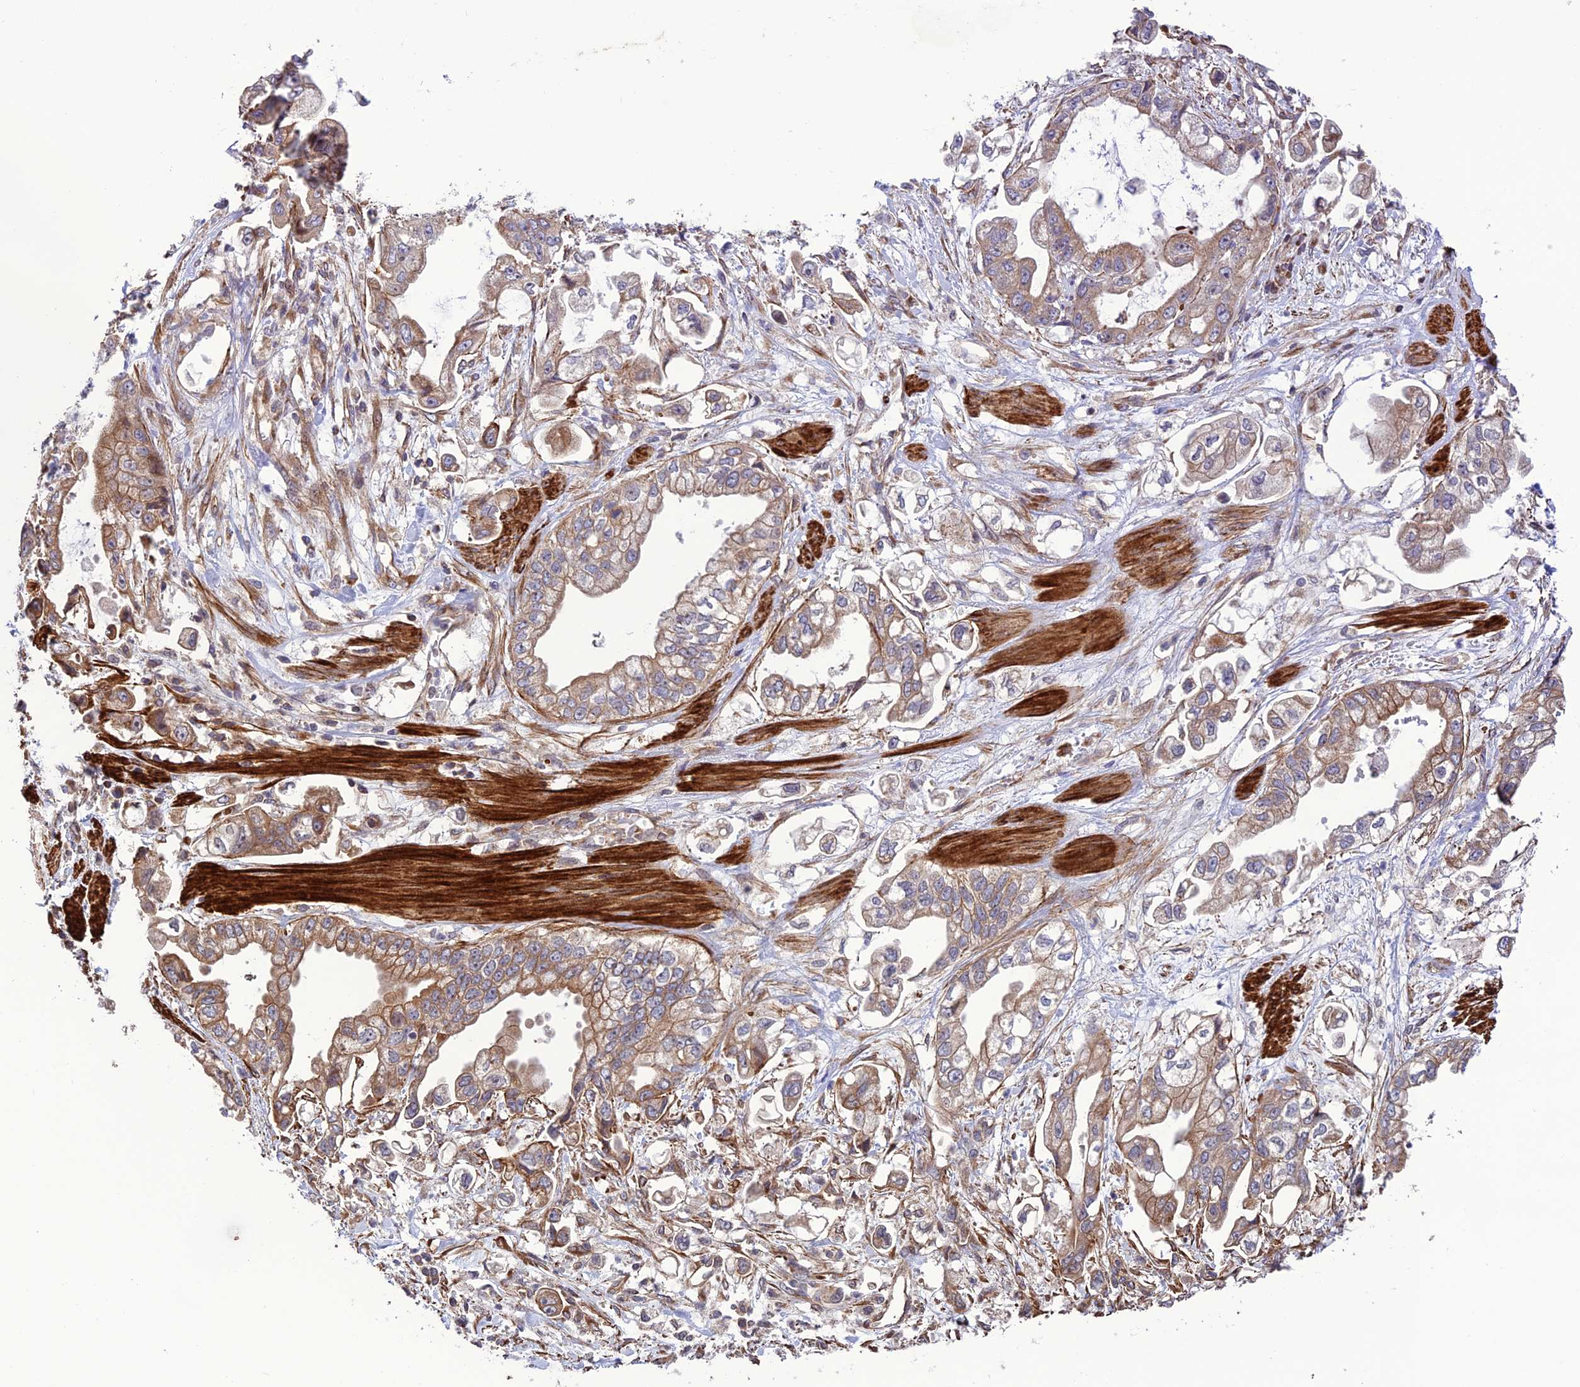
{"staining": {"intensity": "weak", "quantity": ">75%", "location": "cytoplasmic/membranous"}, "tissue": "stomach cancer", "cell_type": "Tumor cells", "image_type": "cancer", "snomed": [{"axis": "morphology", "description": "Adenocarcinoma, NOS"}, {"axis": "topography", "description": "Stomach"}], "caption": "Stomach adenocarcinoma stained with immunohistochemistry reveals weak cytoplasmic/membranous positivity in approximately >75% of tumor cells.", "gene": "TNIP3", "patient": {"sex": "male", "age": 62}}